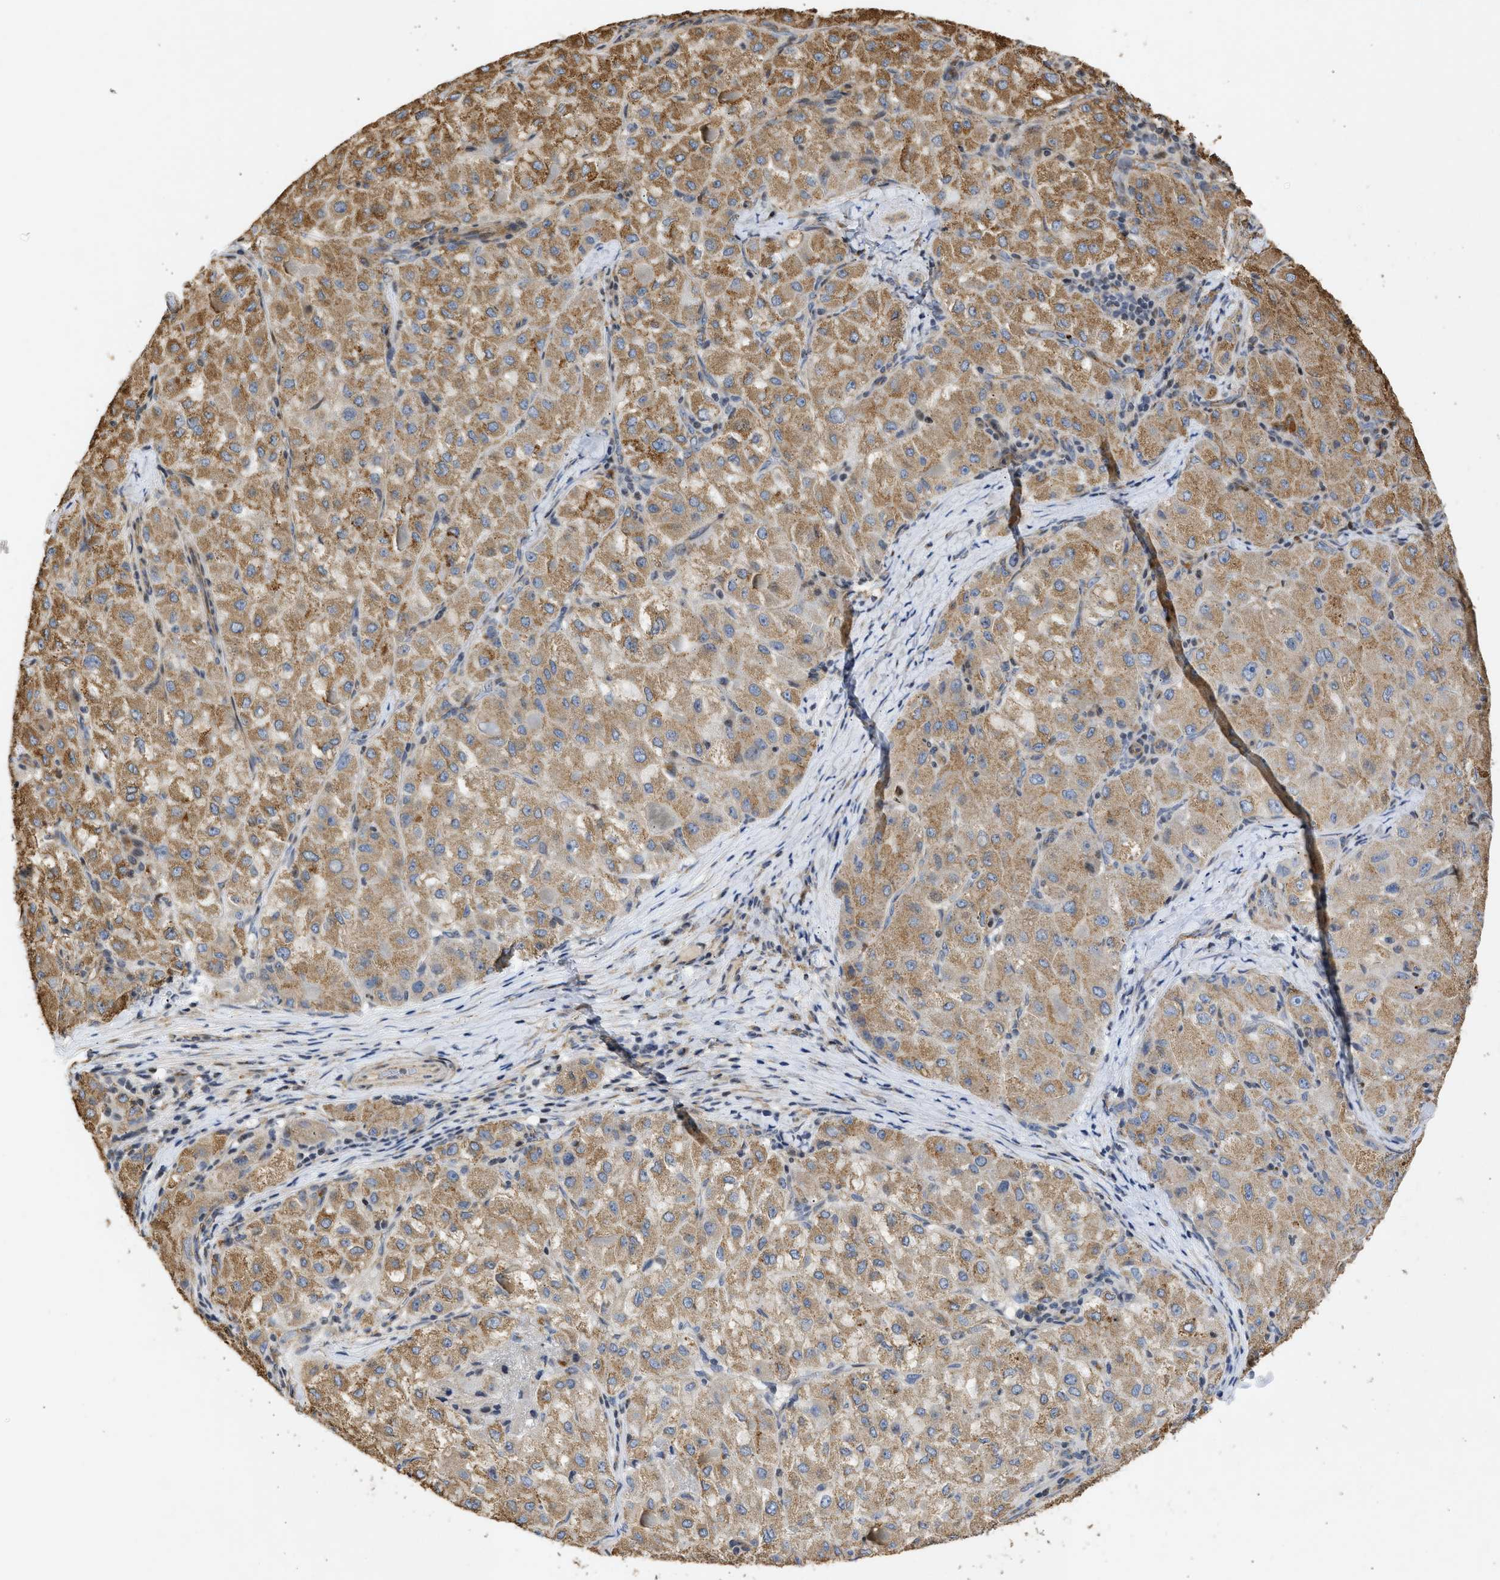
{"staining": {"intensity": "moderate", "quantity": ">75%", "location": "cytoplasmic/membranous"}, "tissue": "liver cancer", "cell_type": "Tumor cells", "image_type": "cancer", "snomed": [{"axis": "morphology", "description": "Carcinoma, Hepatocellular, NOS"}, {"axis": "topography", "description": "Liver"}], "caption": "Moderate cytoplasmic/membranous protein expression is identified in approximately >75% of tumor cells in liver cancer (hepatocellular carcinoma).", "gene": "ENSG00000142539", "patient": {"sex": "male", "age": 80}}